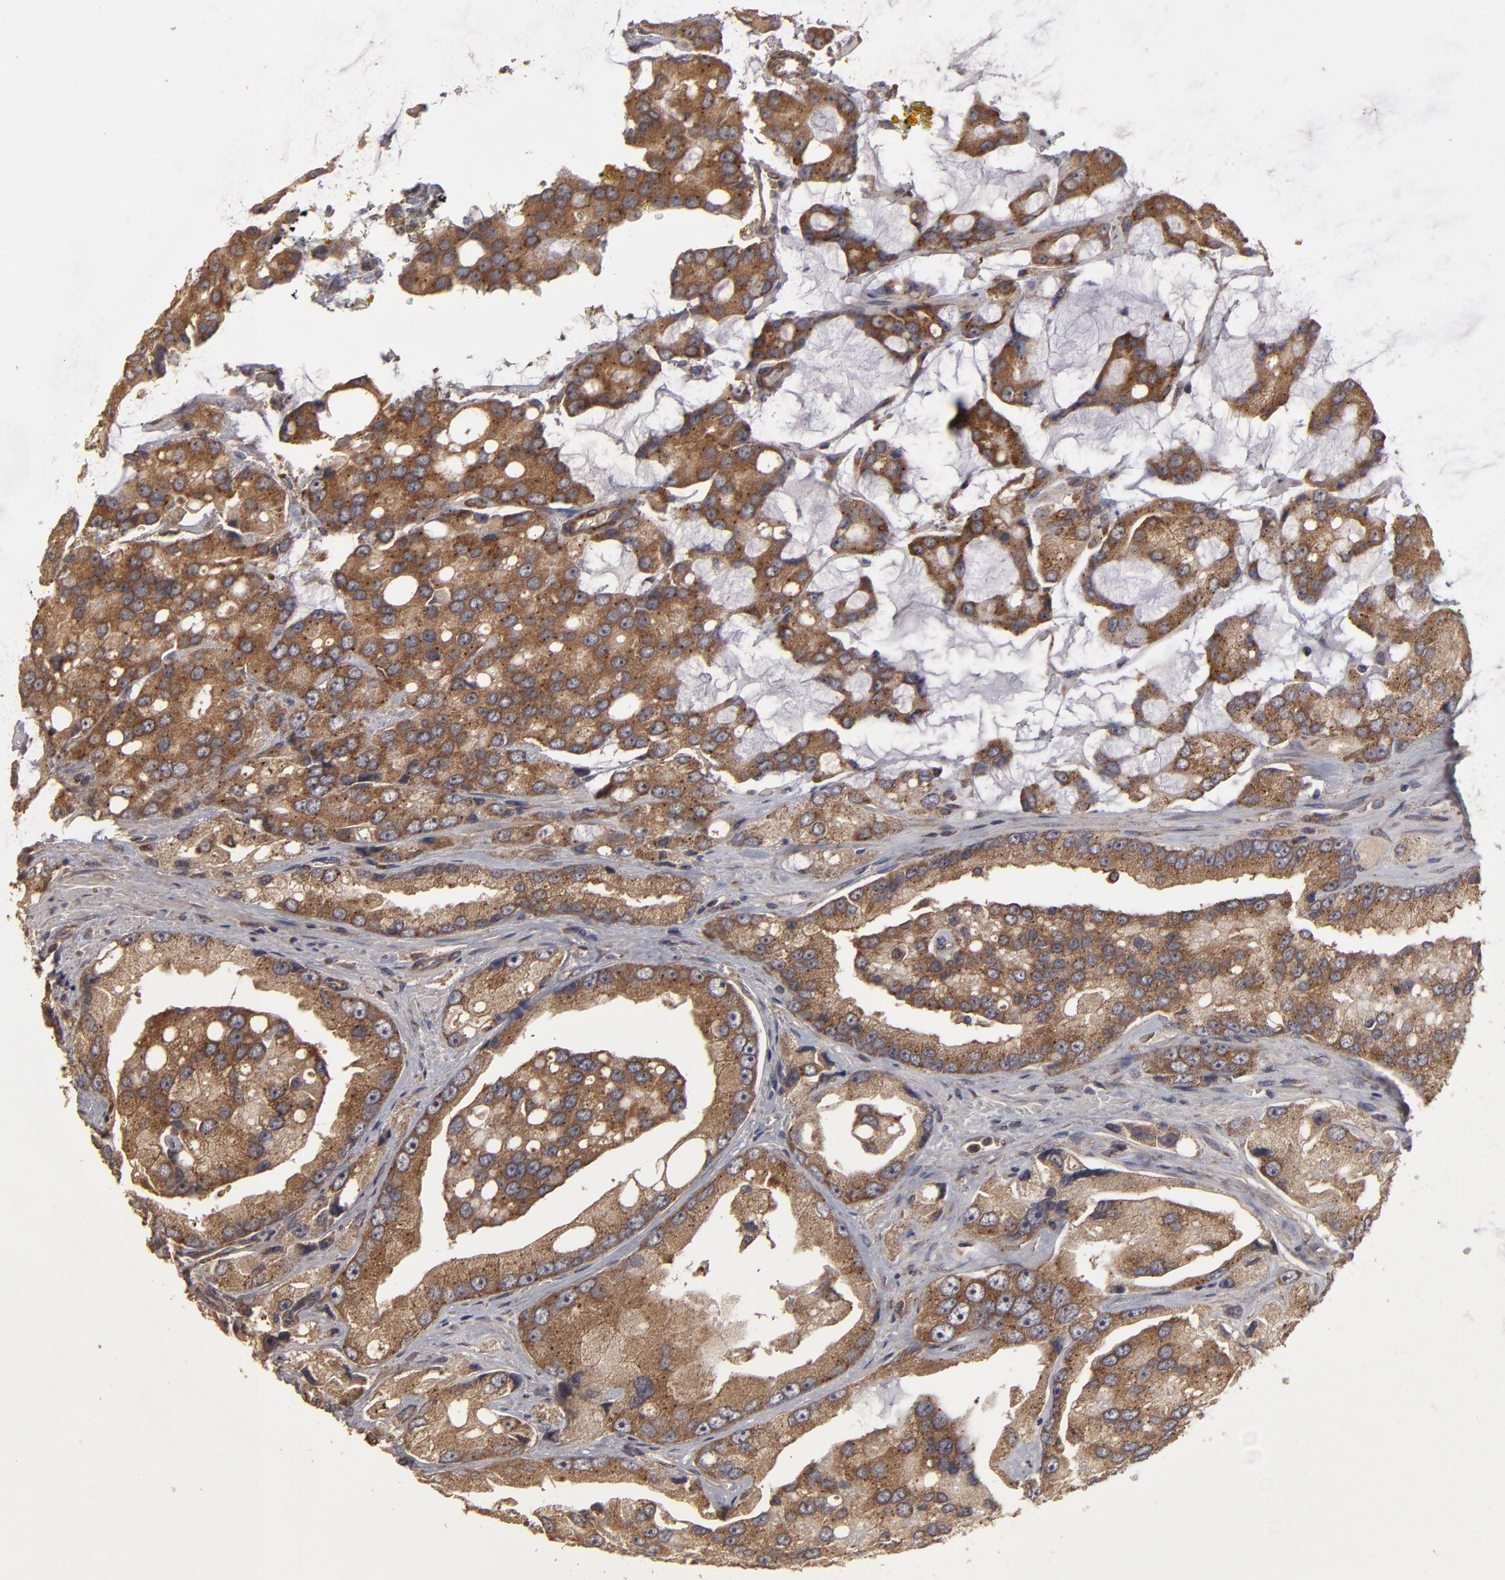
{"staining": {"intensity": "moderate", "quantity": ">75%", "location": "cytoplasmic/membranous"}, "tissue": "prostate cancer", "cell_type": "Tumor cells", "image_type": "cancer", "snomed": [{"axis": "morphology", "description": "Adenocarcinoma, High grade"}, {"axis": "topography", "description": "Prostate"}], "caption": "Prostate cancer (high-grade adenocarcinoma) was stained to show a protein in brown. There is medium levels of moderate cytoplasmic/membranous staining in about >75% of tumor cells.", "gene": "MMP2", "patient": {"sex": "male", "age": 67}}